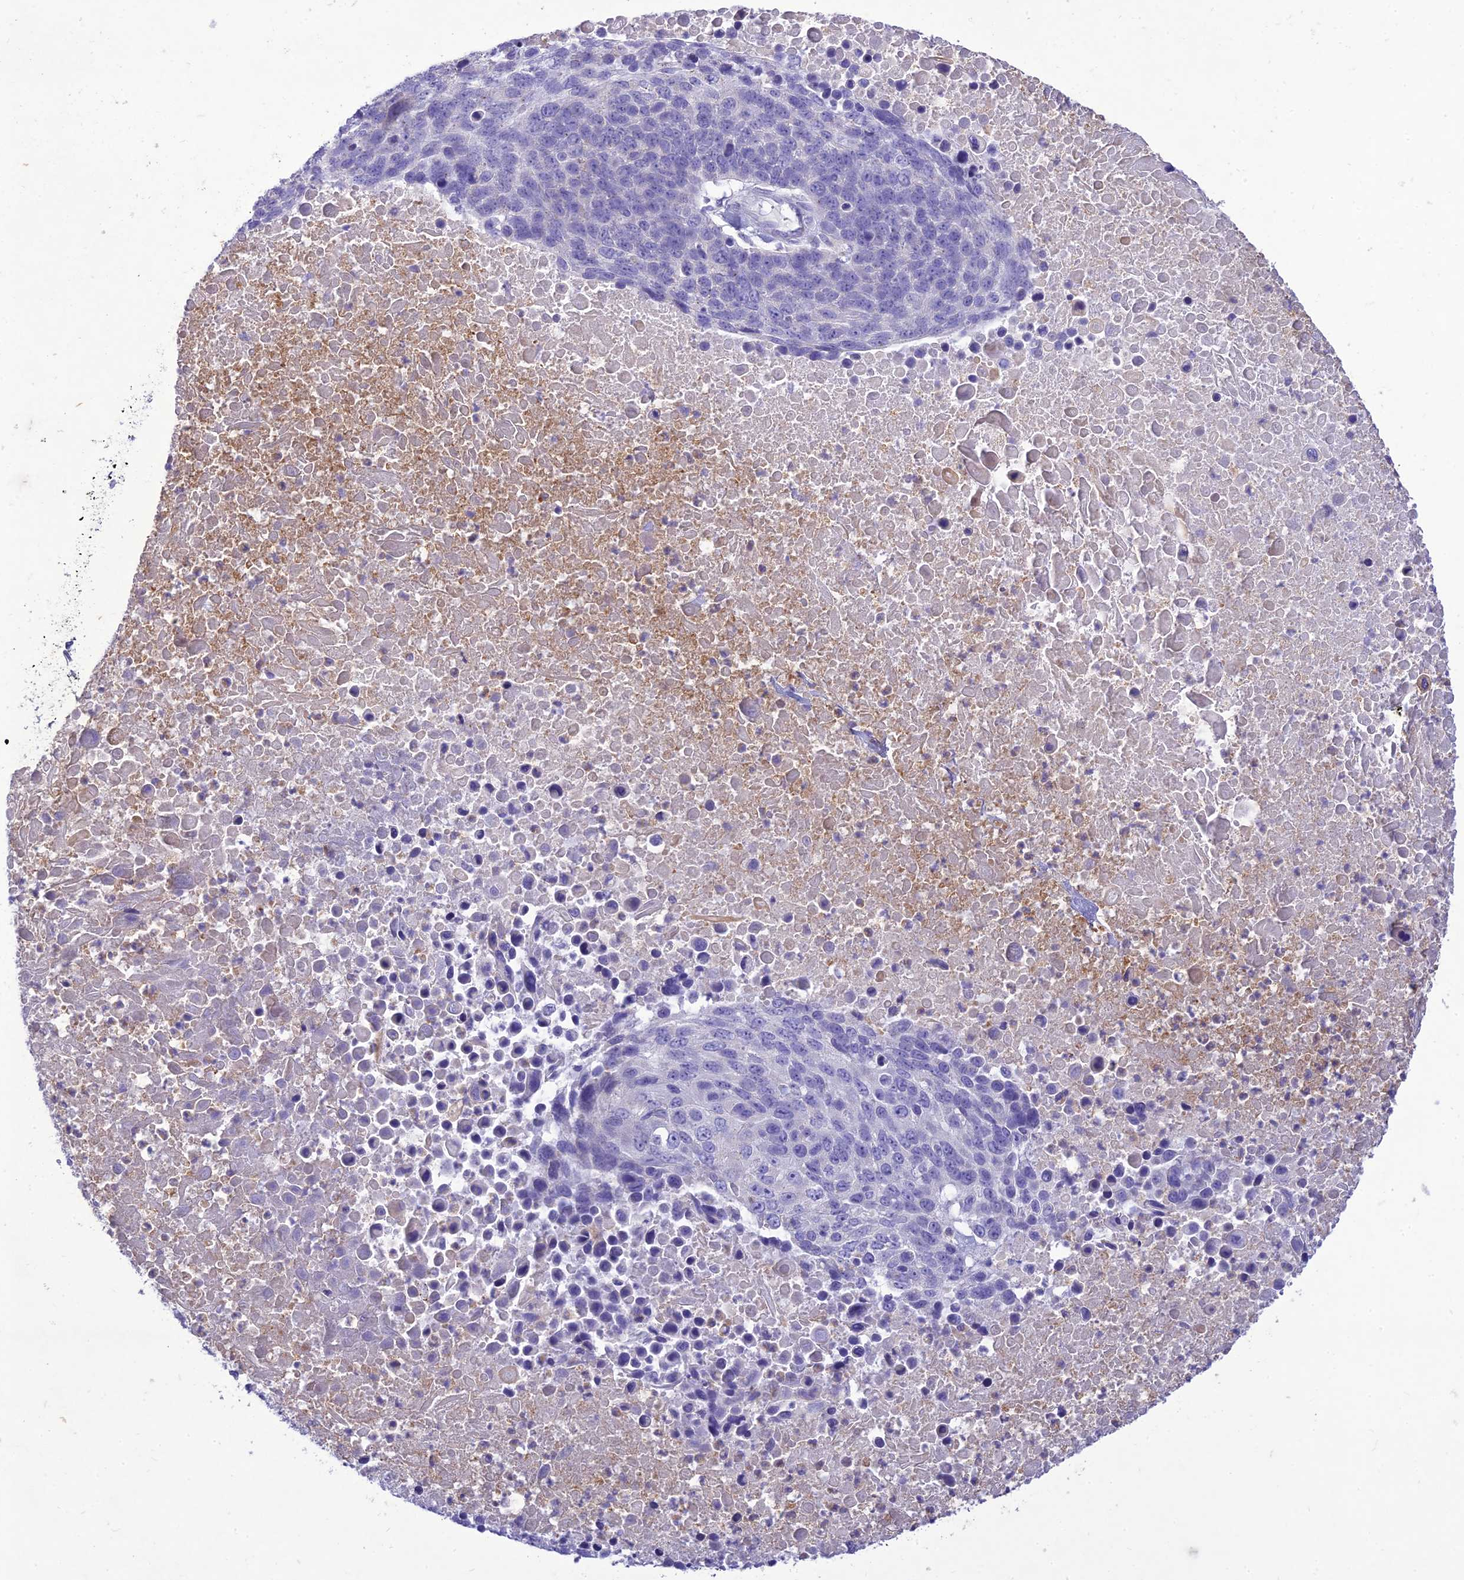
{"staining": {"intensity": "negative", "quantity": "none", "location": "none"}, "tissue": "lung cancer", "cell_type": "Tumor cells", "image_type": "cancer", "snomed": [{"axis": "morphology", "description": "Normal tissue, NOS"}, {"axis": "morphology", "description": "Squamous cell carcinoma, NOS"}, {"axis": "topography", "description": "Lymph node"}, {"axis": "topography", "description": "Lung"}], "caption": "Tumor cells are negative for brown protein staining in lung squamous cell carcinoma. Nuclei are stained in blue.", "gene": "SLC13A5", "patient": {"sex": "male", "age": 66}}